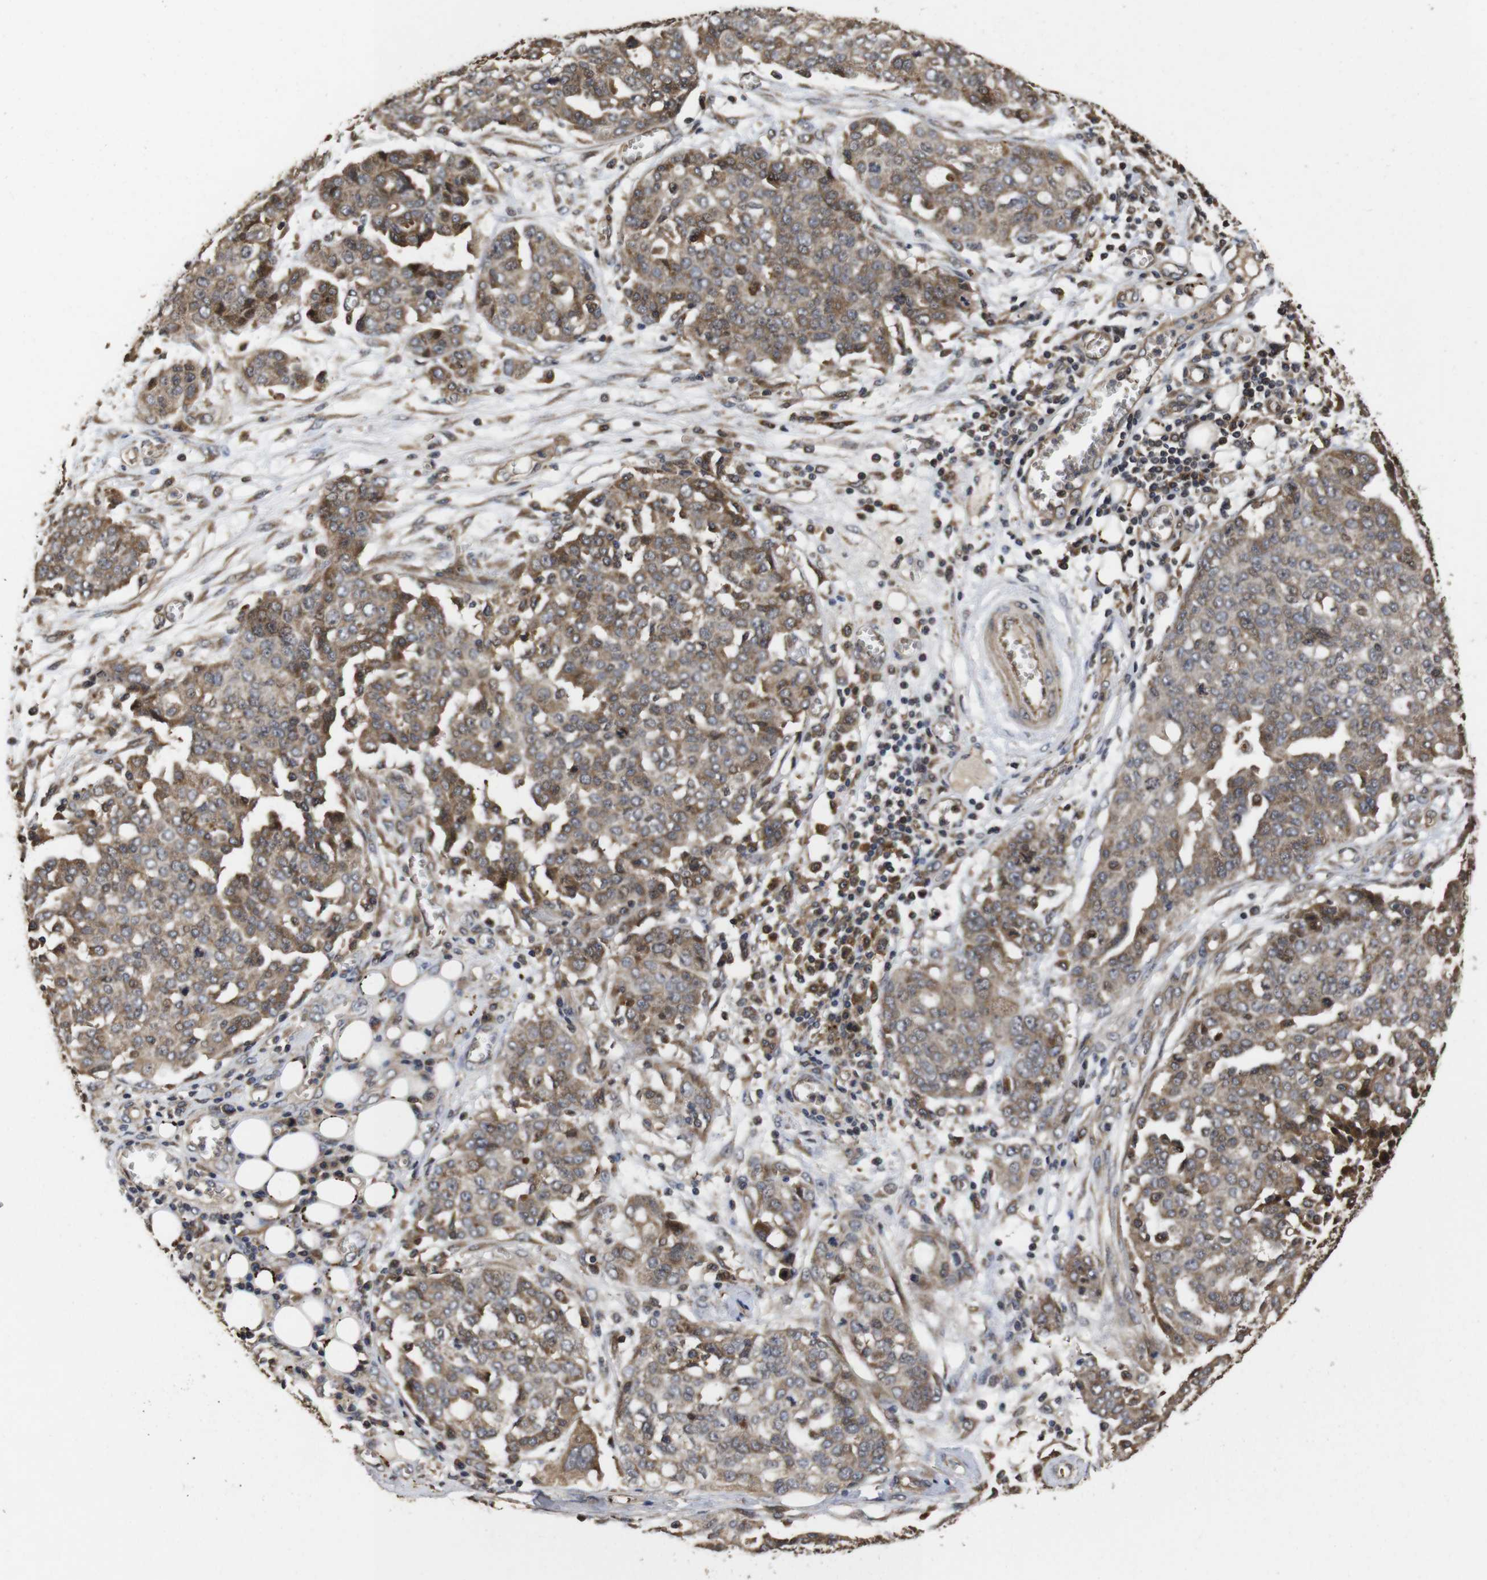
{"staining": {"intensity": "moderate", "quantity": ">75%", "location": "cytoplasmic/membranous"}, "tissue": "ovarian cancer", "cell_type": "Tumor cells", "image_type": "cancer", "snomed": [{"axis": "morphology", "description": "Cystadenocarcinoma, serous, NOS"}, {"axis": "topography", "description": "Soft tissue"}, {"axis": "topography", "description": "Ovary"}], "caption": "Immunohistochemistry (IHC) of ovarian cancer (serous cystadenocarcinoma) exhibits medium levels of moderate cytoplasmic/membranous staining in approximately >75% of tumor cells.", "gene": "PTPN14", "patient": {"sex": "female", "age": 57}}